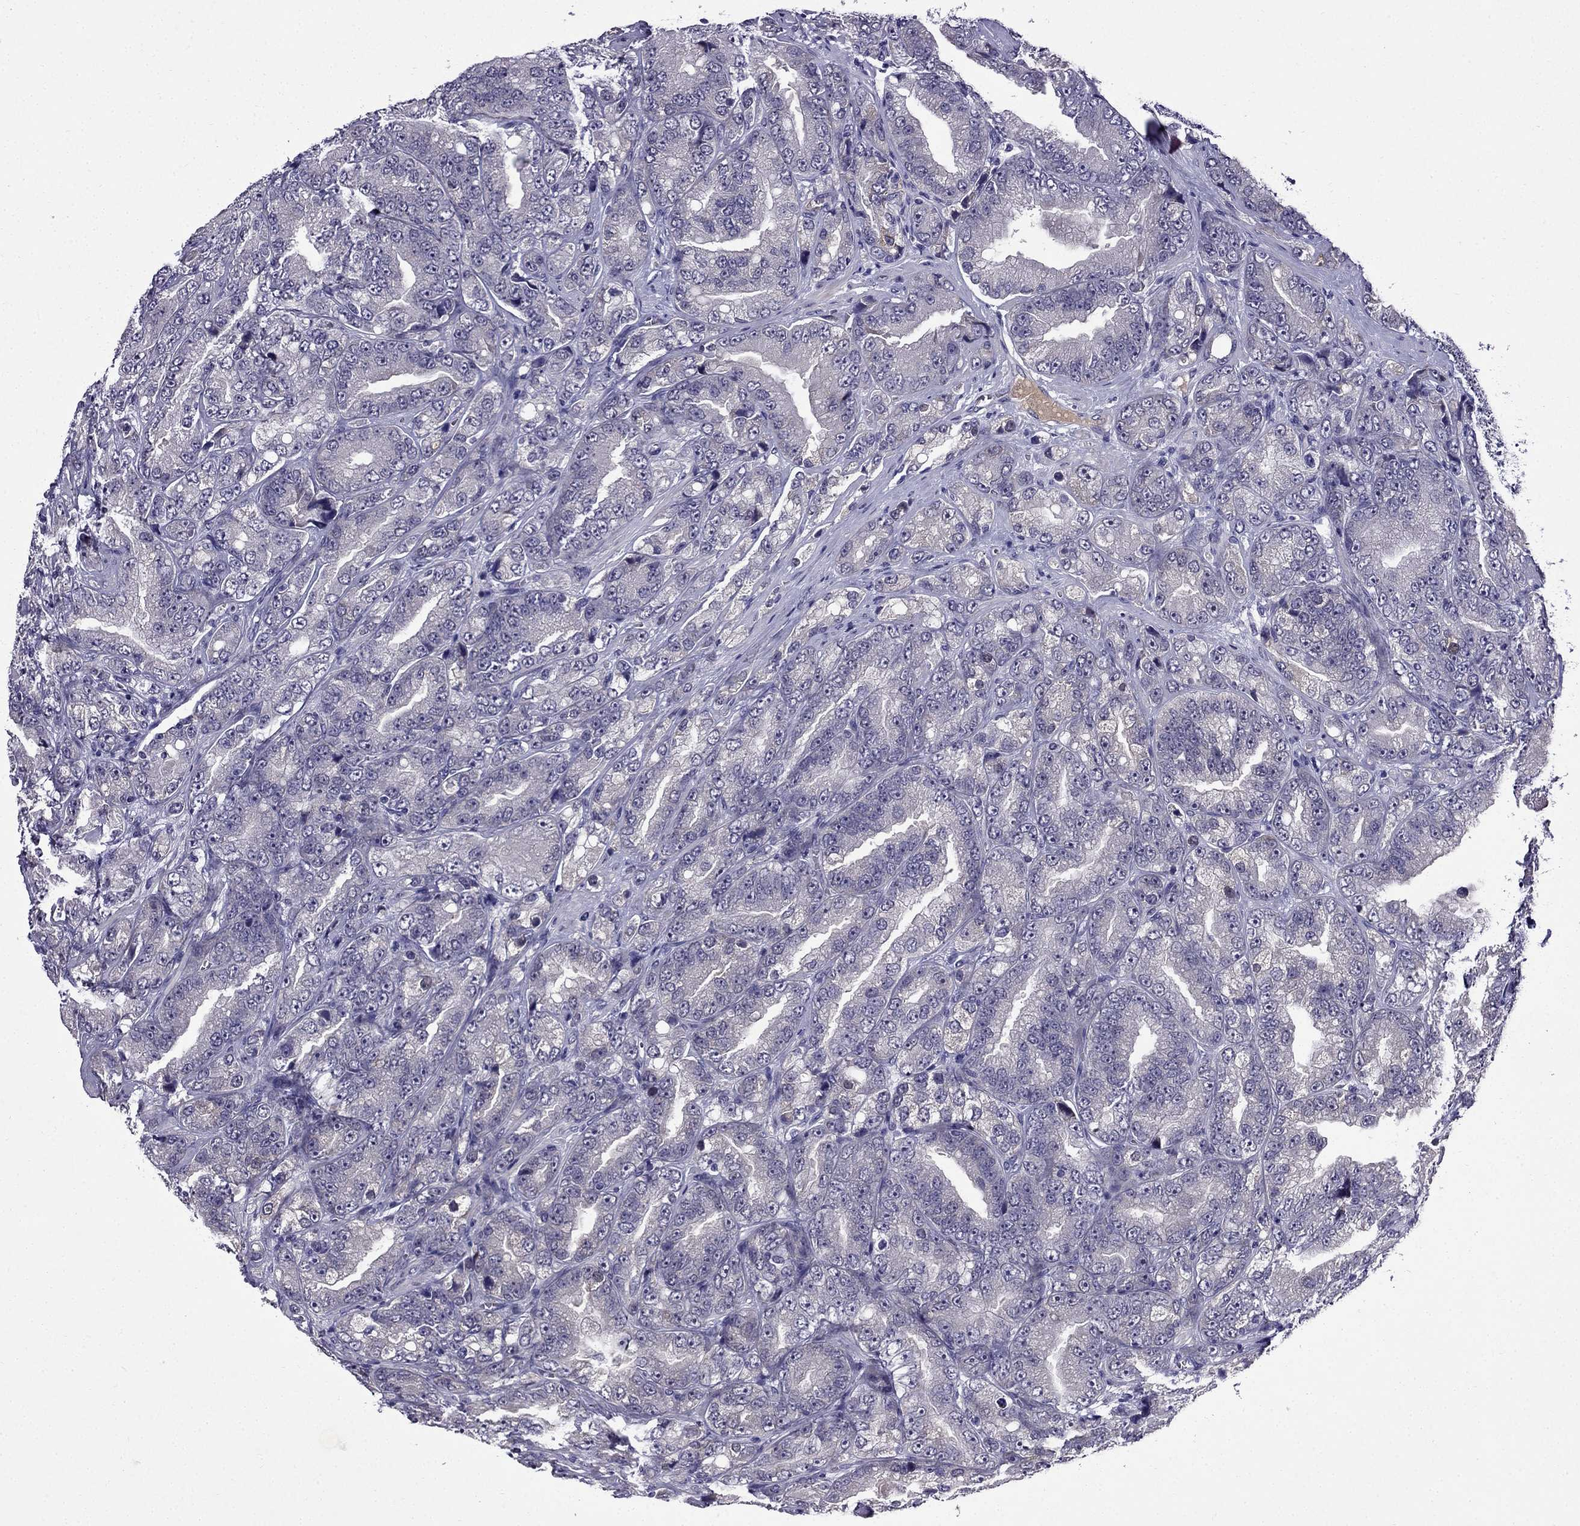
{"staining": {"intensity": "negative", "quantity": "none", "location": "none"}, "tissue": "prostate cancer", "cell_type": "Tumor cells", "image_type": "cancer", "snomed": [{"axis": "morphology", "description": "Adenocarcinoma, NOS"}, {"axis": "topography", "description": "Prostate"}], "caption": "Adenocarcinoma (prostate) stained for a protein using immunohistochemistry (IHC) shows no expression tumor cells.", "gene": "PI16", "patient": {"sex": "male", "age": 63}}